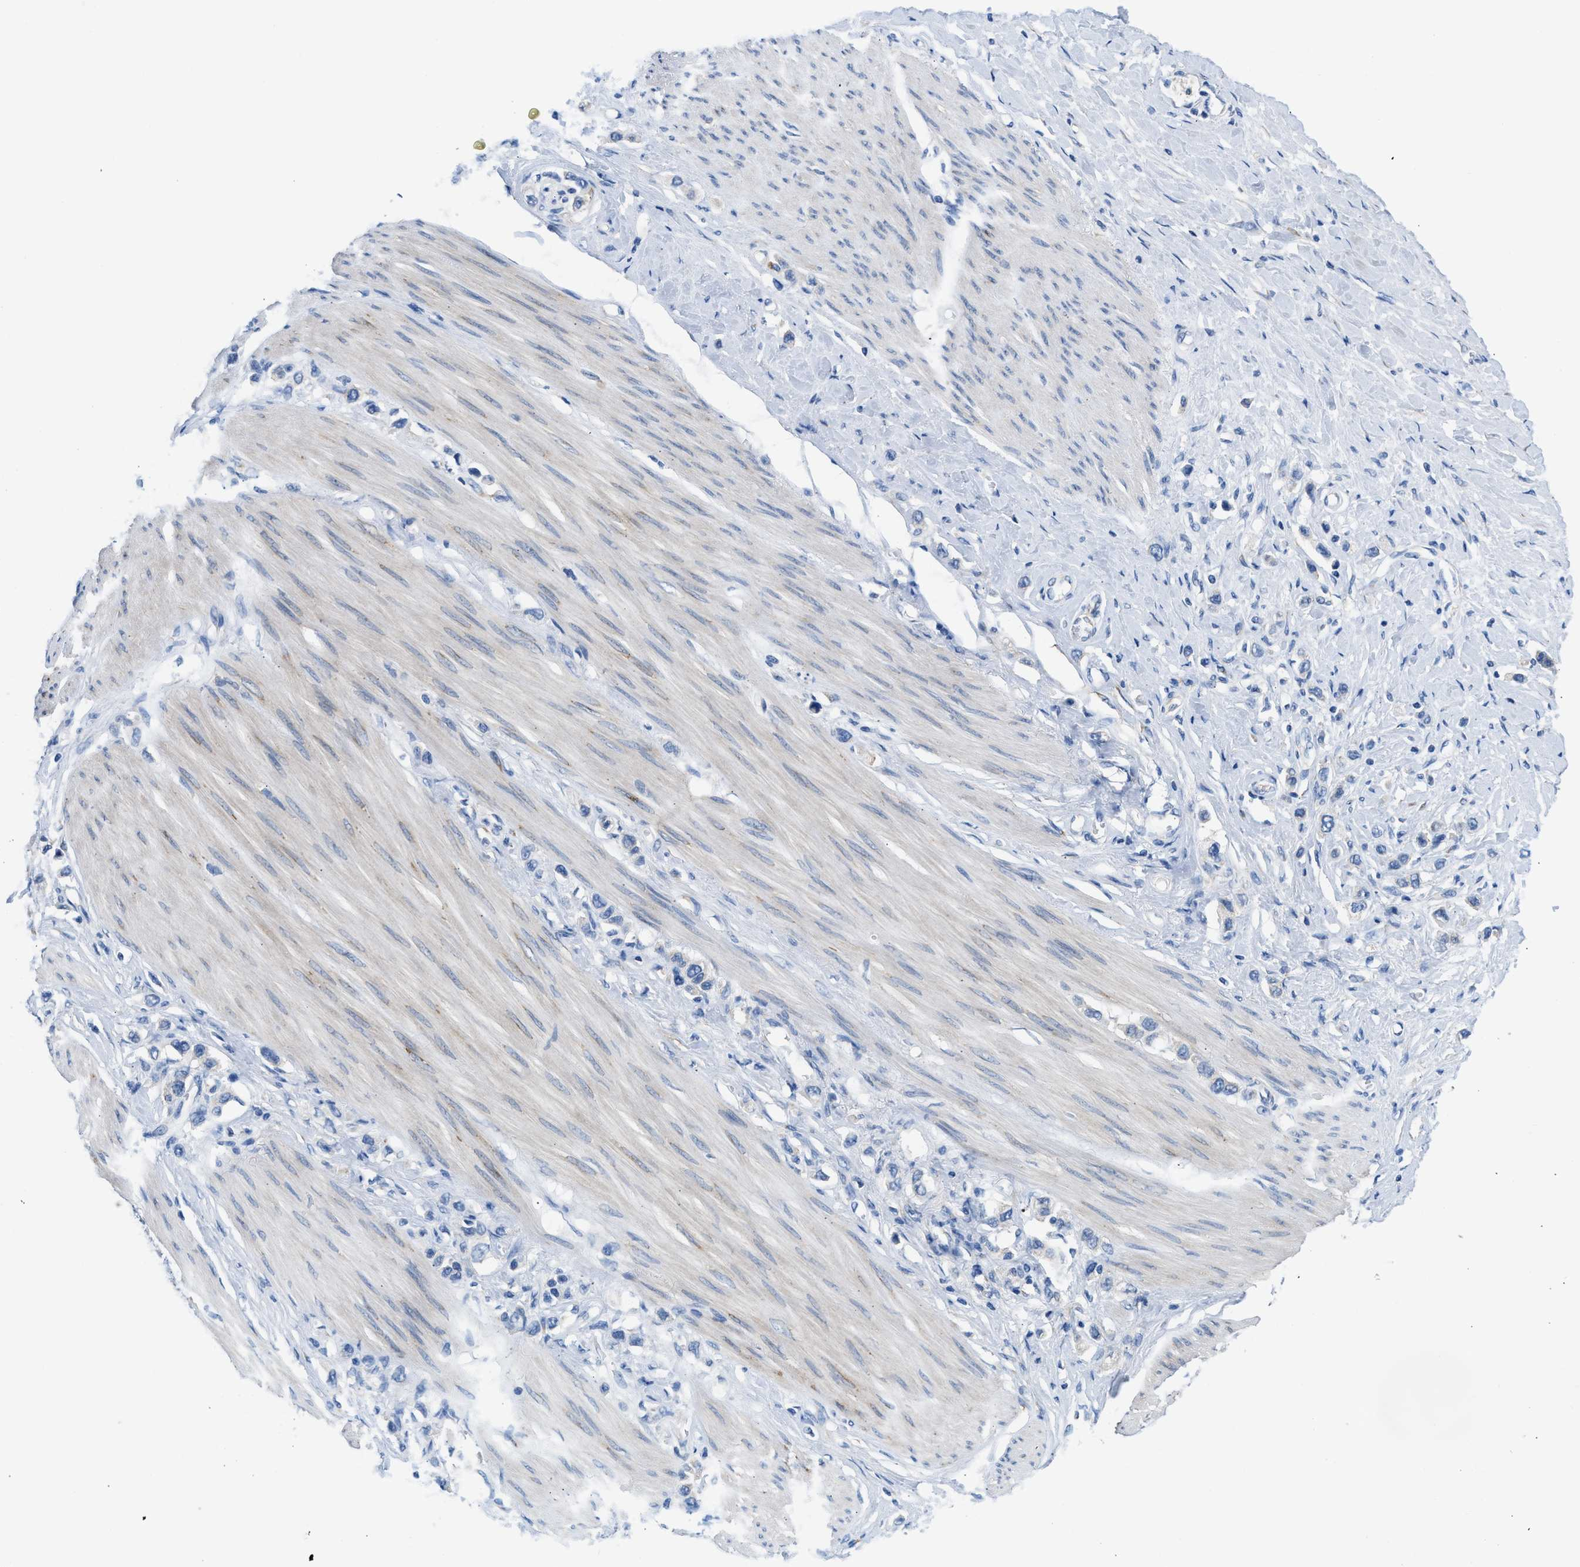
{"staining": {"intensity": "negative", "quantity": "none", "location": "none"}, "tissue": "stomach cancer", "cell_type": "Tumor cells", "image_type": "cancer", "snomed": [{"axis": "morphology", "description": "Adenocarcinoma, NOS"}, {"axis": "topography", "description": "Stomach"}], "caption": "This is a micrograph of IHC staining of adenocarcinoma (stomach), which shows no positivity in tumor cells.", "gene": "BNC2", "patient": {"sex": "female", "age": 65}}